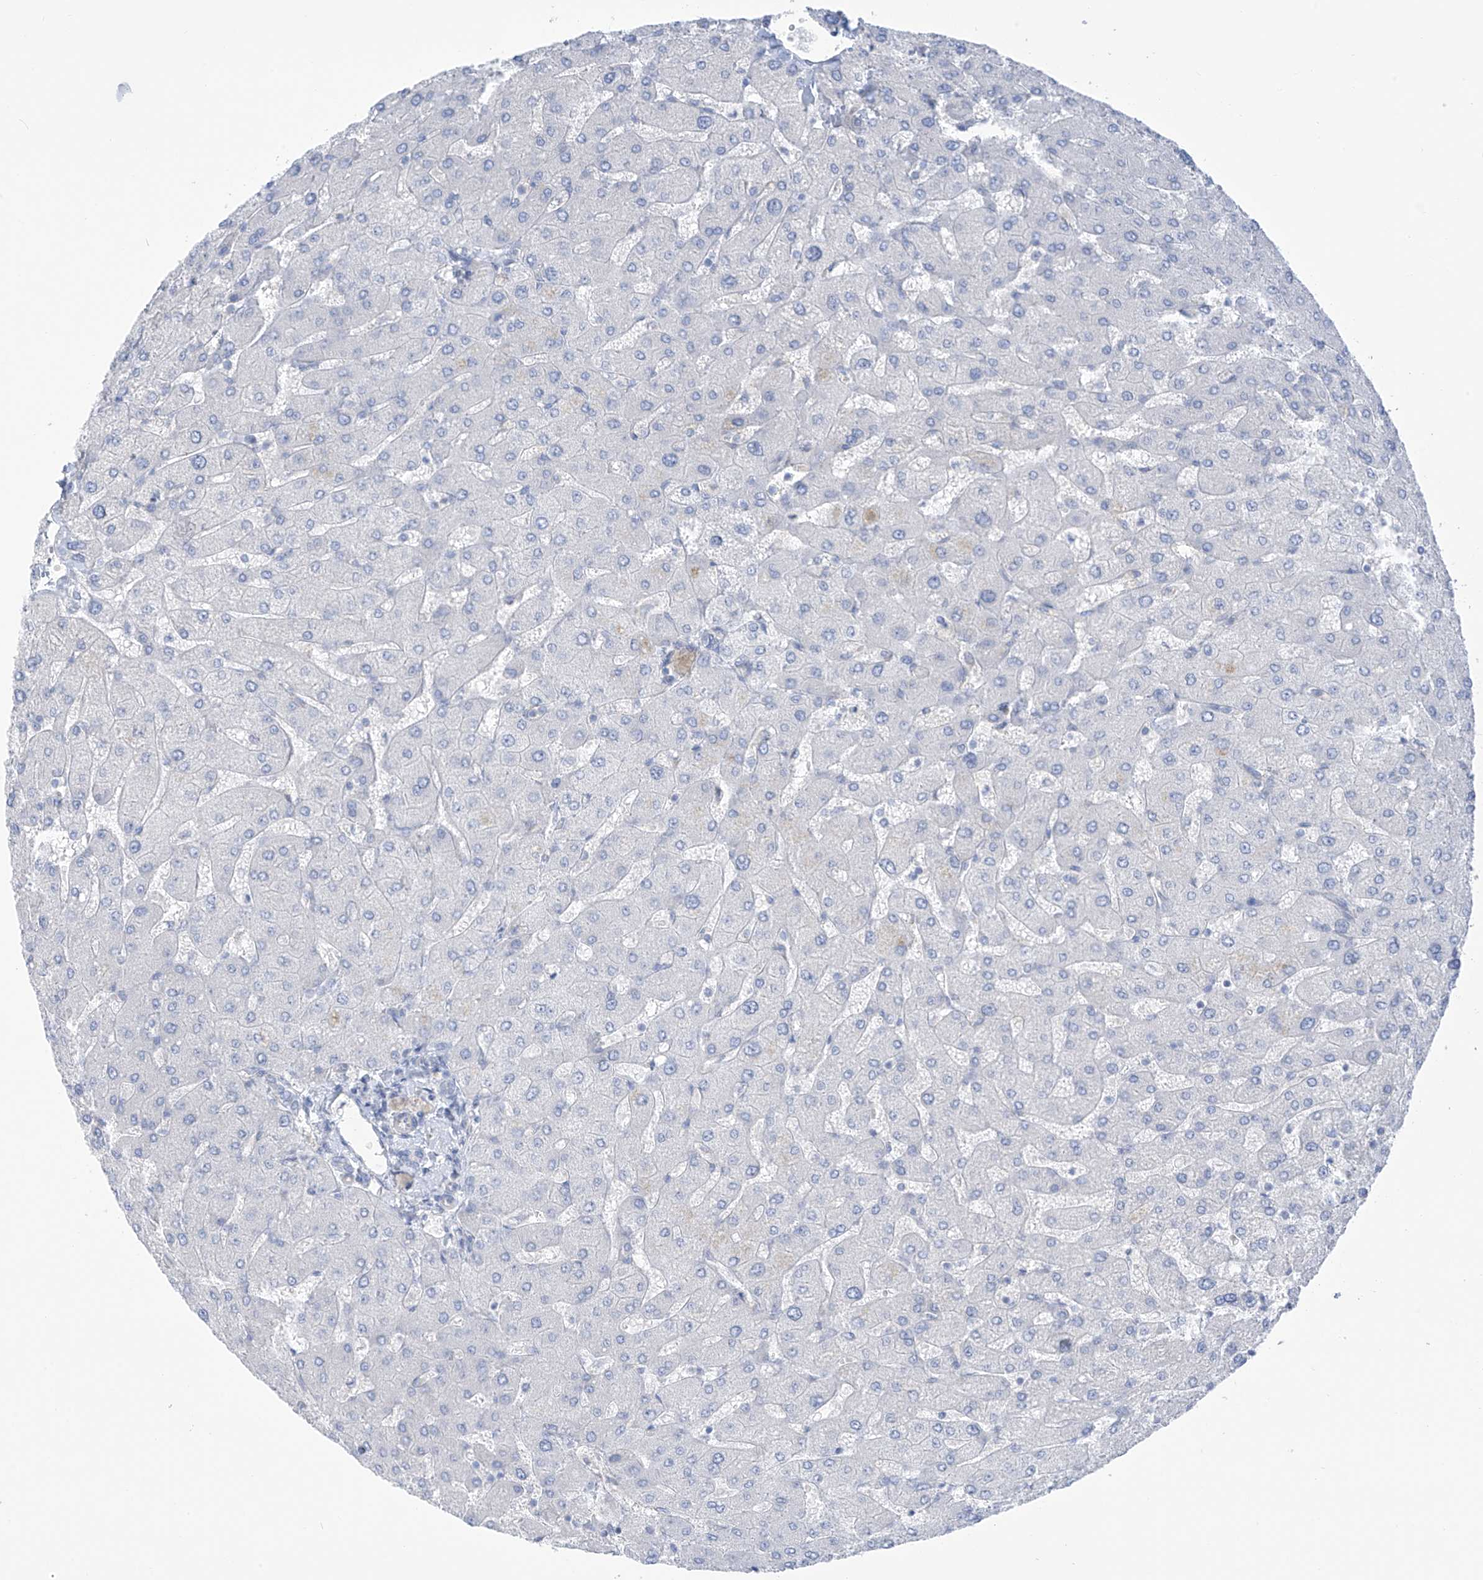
{"staining": {"intensity": "negative", "quantity": "none", "location": "none"}, "tissue": "liver", "cell_type": "Cholangiocytes", "image_type": "normal", "snomed": [{"axis": "morphology", "description": "Normal tissue, NOS"}, {"axis": "topography", "description": "Liver"}], "caption": "Immunohistochemistry (IHC) histopathology image of benign liver stained for a protein (brown), which demonstrates no positivity in cholangiocytes. The staining is performed using DAB brown chromogen with nuclei counter-stained in using hematoxylin.", "gene": "RCN2", "patient": {"sex": "male", "age": 55}}